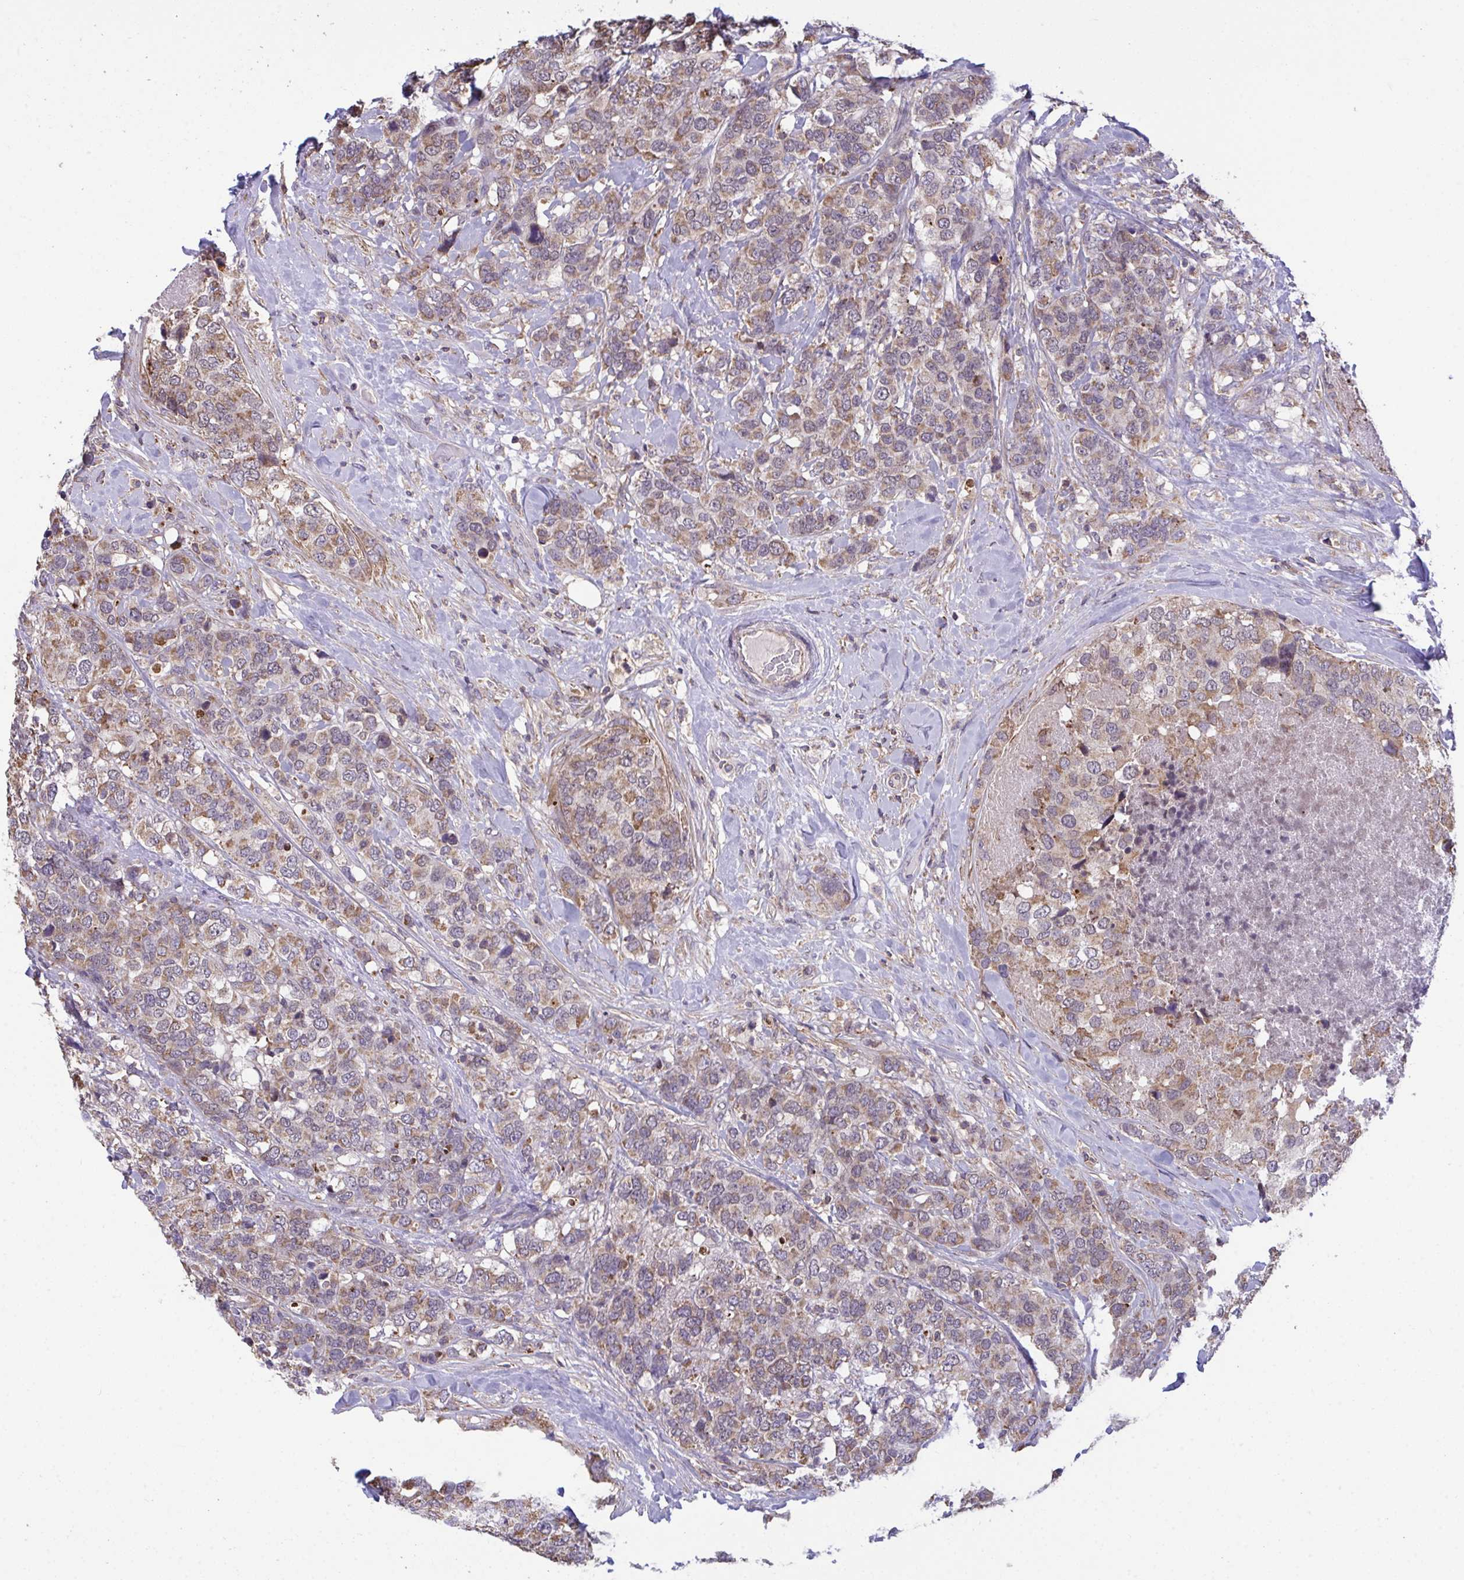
{"staining": {"intensity": "weak", "quantity": ">75%", "location": "cytoplasmic/membranous"}, "tissue": "breast cancer", "cell_type": "Tumor cells", "image_type": "cancer", "snomed": [{"axis": "morphology", "description": "Lobular carcinoma"}, {"axis": "topography", "description": "Breast"}], "caption": "Lobular carcinoma (breast) was stained to show a protein in brown. There is low levels of weak cytoplasmic/membranous positivity in approximately >75% of tumor cells.", "gene": "PPM1H", "patient": {"sex": "female", "age": 59}}